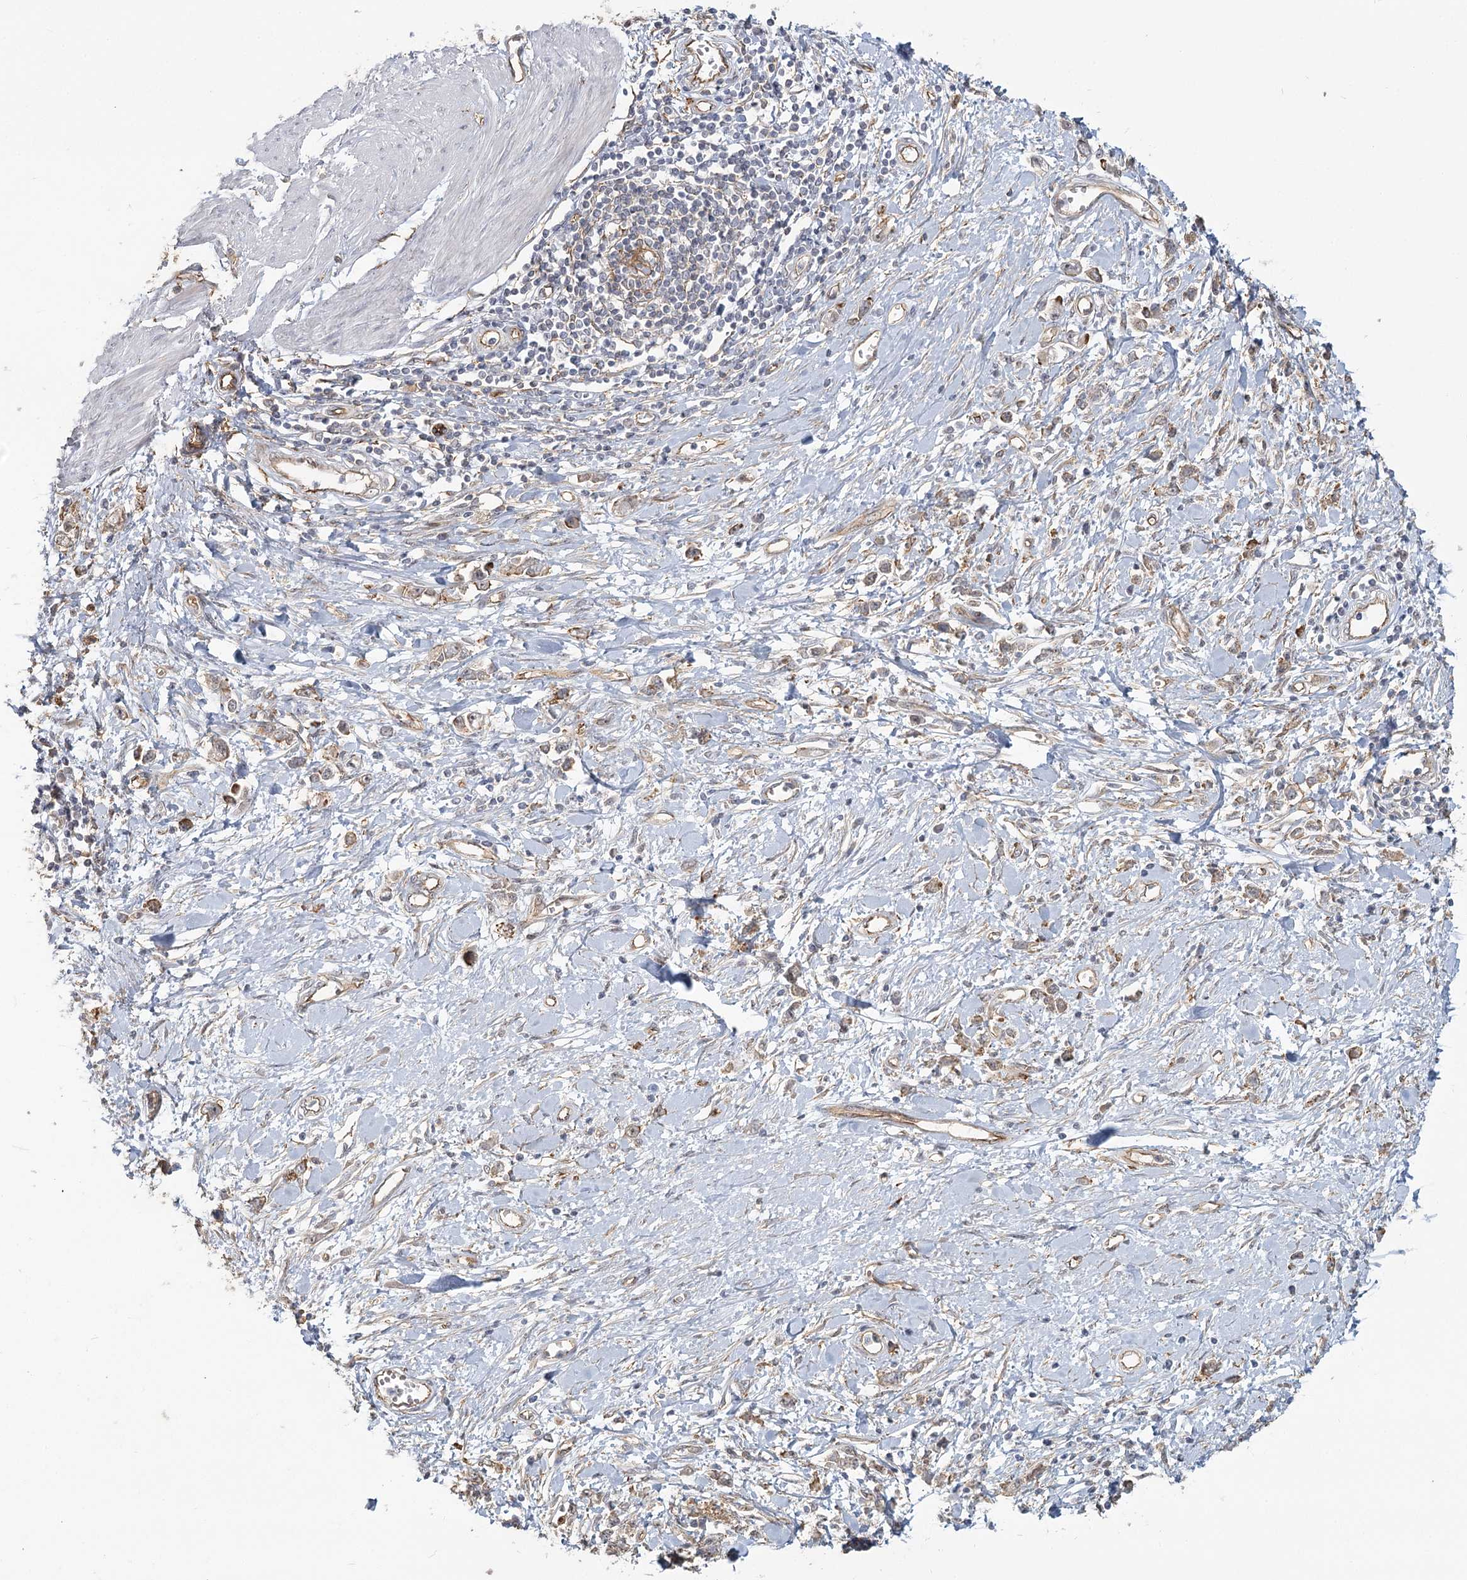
{"staining": {"intensity": "weak", "quantity": "<25%", "location": "cytoplasmic/membranous"}, "tissue": "stomach cancer", "cell_type": "Tumor cells", "image_type": "cancer", "snomed": [{"axis": "morphology", "description": "Adenocarcinoma, NOS"}, {"axis": "topography", "description": "Stomach"}], "caption": "DAB immunohistochemical staining of human stomach cancer reveals no significant expression in tumor cells.", "gene": "RPP14", "patient": {"sex": "female", "age": 76}}